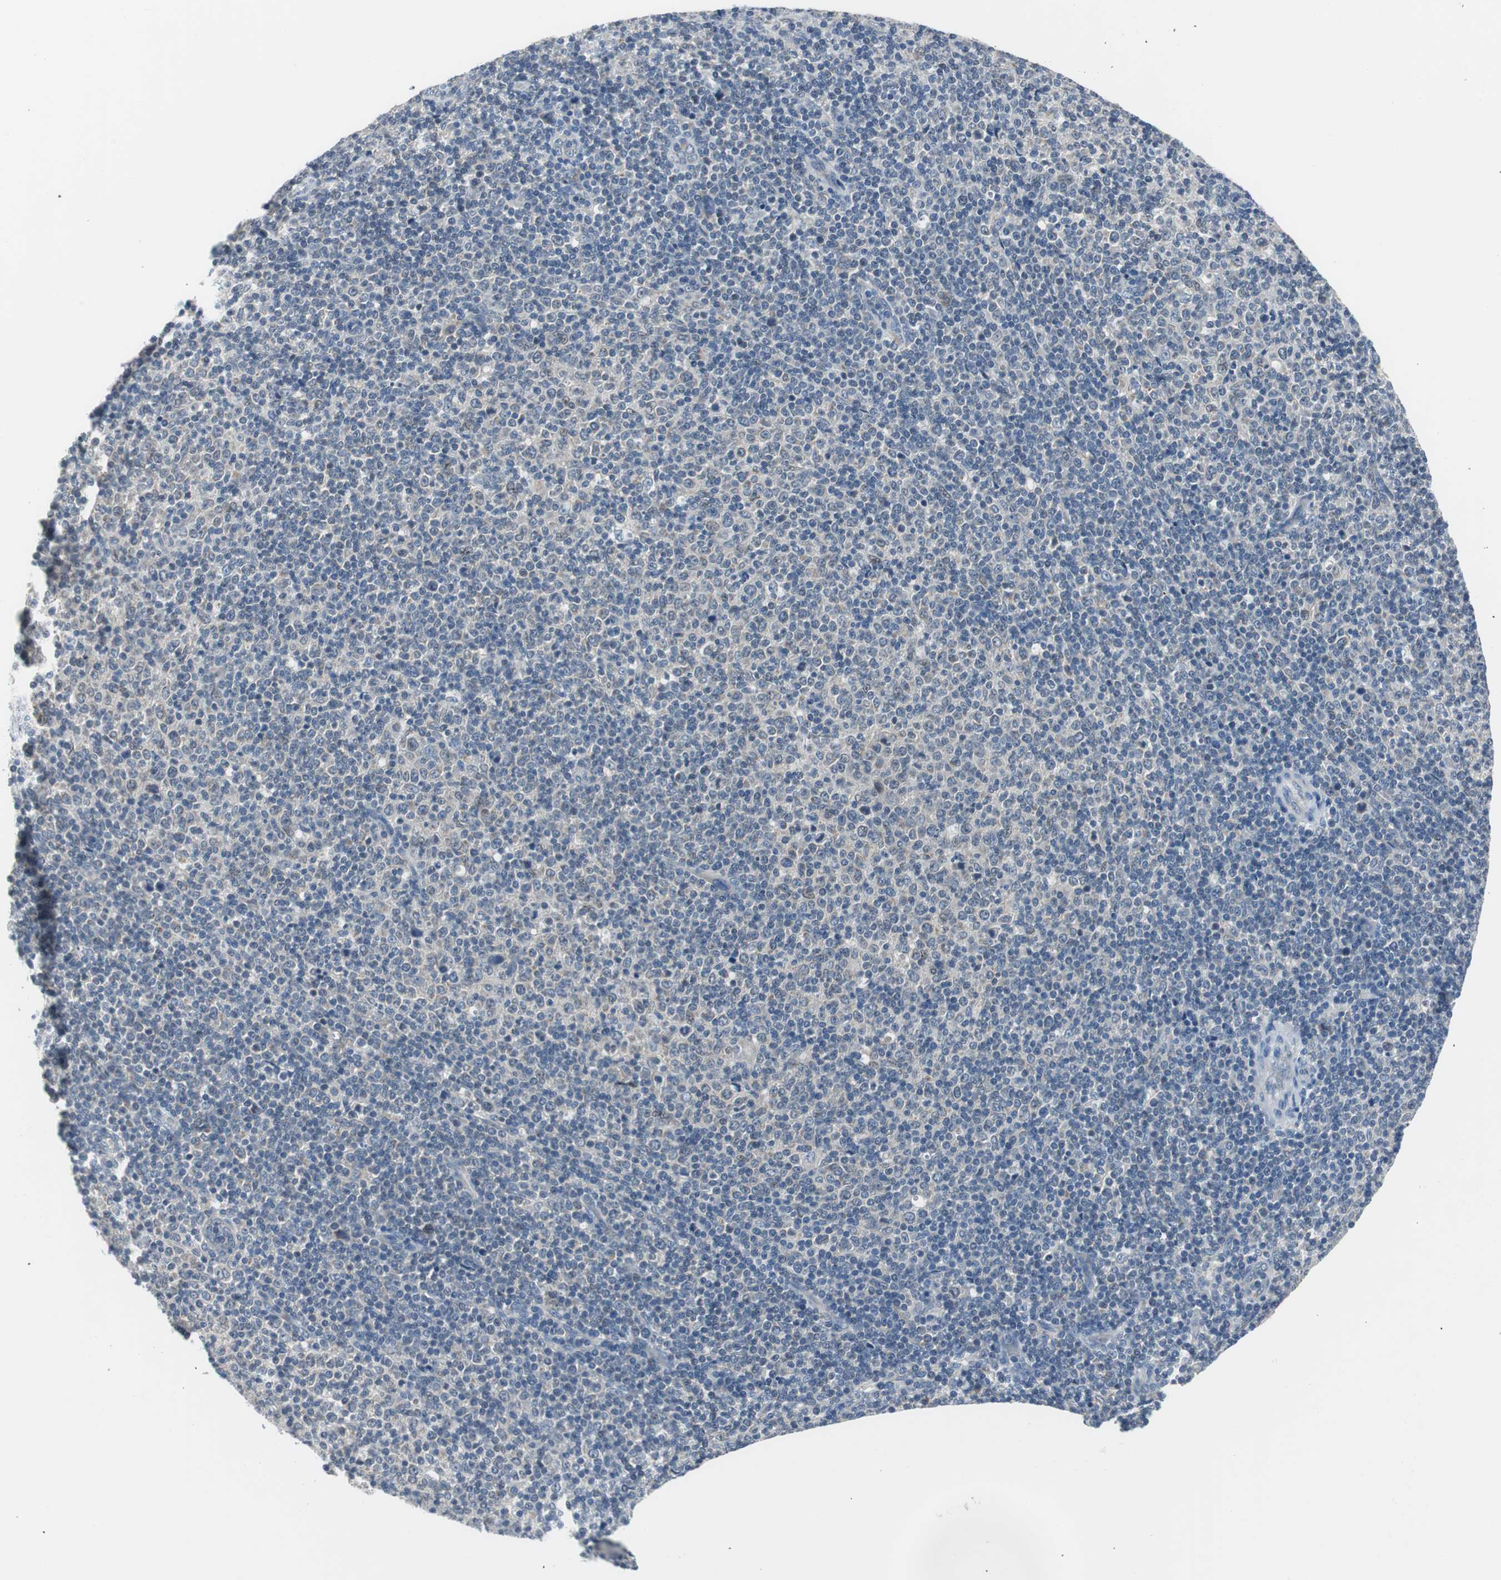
{"staining": {"intensity": "weak", "quantity": "25%-75%", "location": "cytoplasmic/membranous"}, "tissue": "lymphoma", "cell_type": "Tumor cells", "image_type": "cancer", "snomed": [{"axis": "morphology", "description": "Malignant lymphoma, non-Hodgkin's type, Low grade"}, {"axis": "topography", "description": "Lymph node"}], "caption": "Protein staining by IHC displays weak cytoplasmic/membranous staining in approximately 25%-75% of tumor cells in malignant lymphoma, non-Hodgkin's type (low-grade).", "gene": "PLAA", "patient": {"sex": "male", "age": 70}}